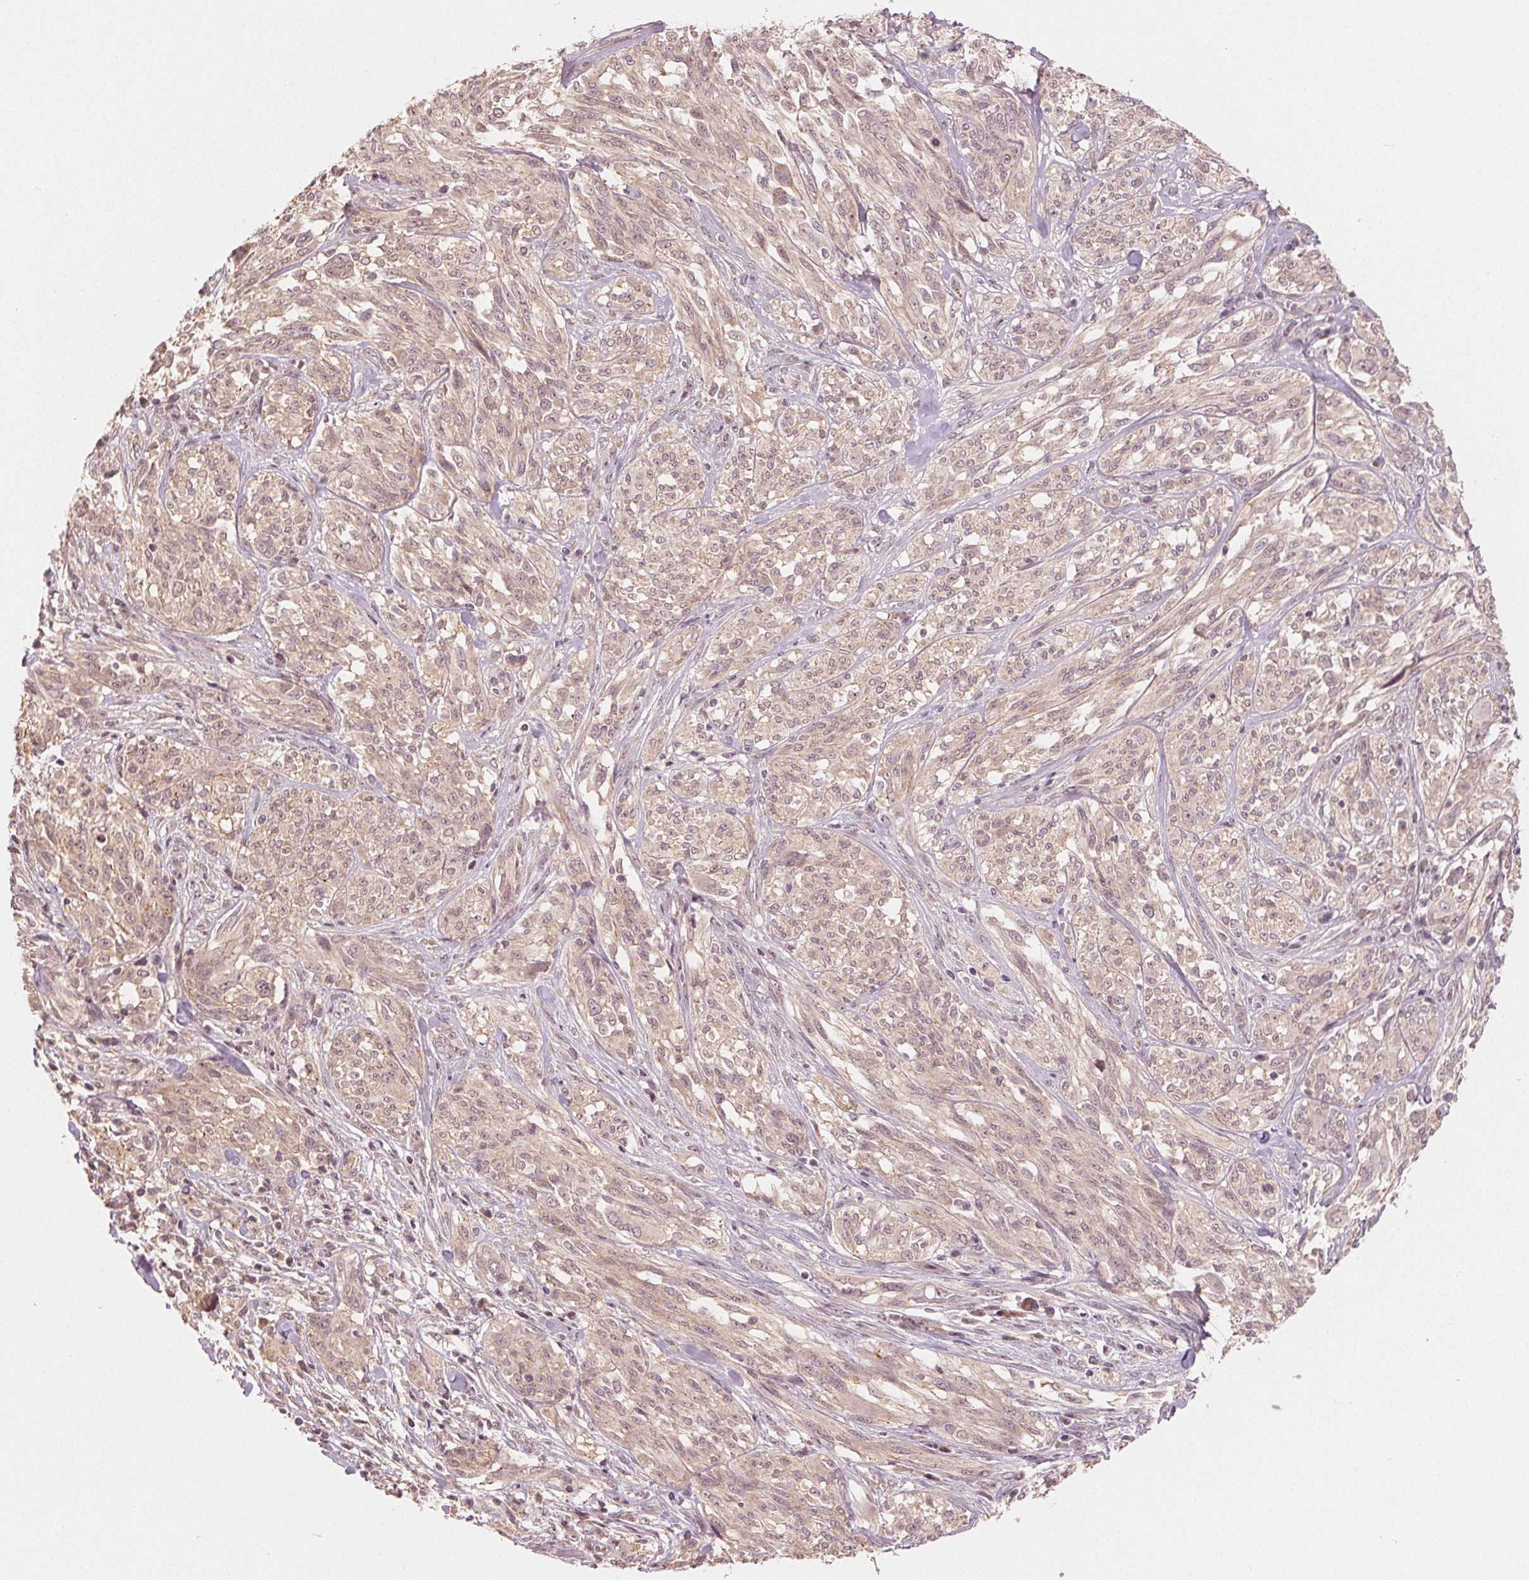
{"staining": {"intensity": "negative", "quantity": "none", "location": "none"}, "tissue": "melanoma", "cell_type": "Tumor cells", "image_type": "cancer", "snomed": [{"axis": "morphology", "description": "Malignant melanoma, NOS"}, {"axis": "topography", "description": "Skin"}], "caption": "Immunohistochemistry image of malignant melanoma stained for a protein (brown), which reveals no staining in tumor cells. Brightfield microscopy of immunohistochemistry (IHC) stained with DAB (brown) and hematoxylin (blue), captured at high magnification.", "gene": "CLBA1", "patient": {"sex": "female", "age": 91}}